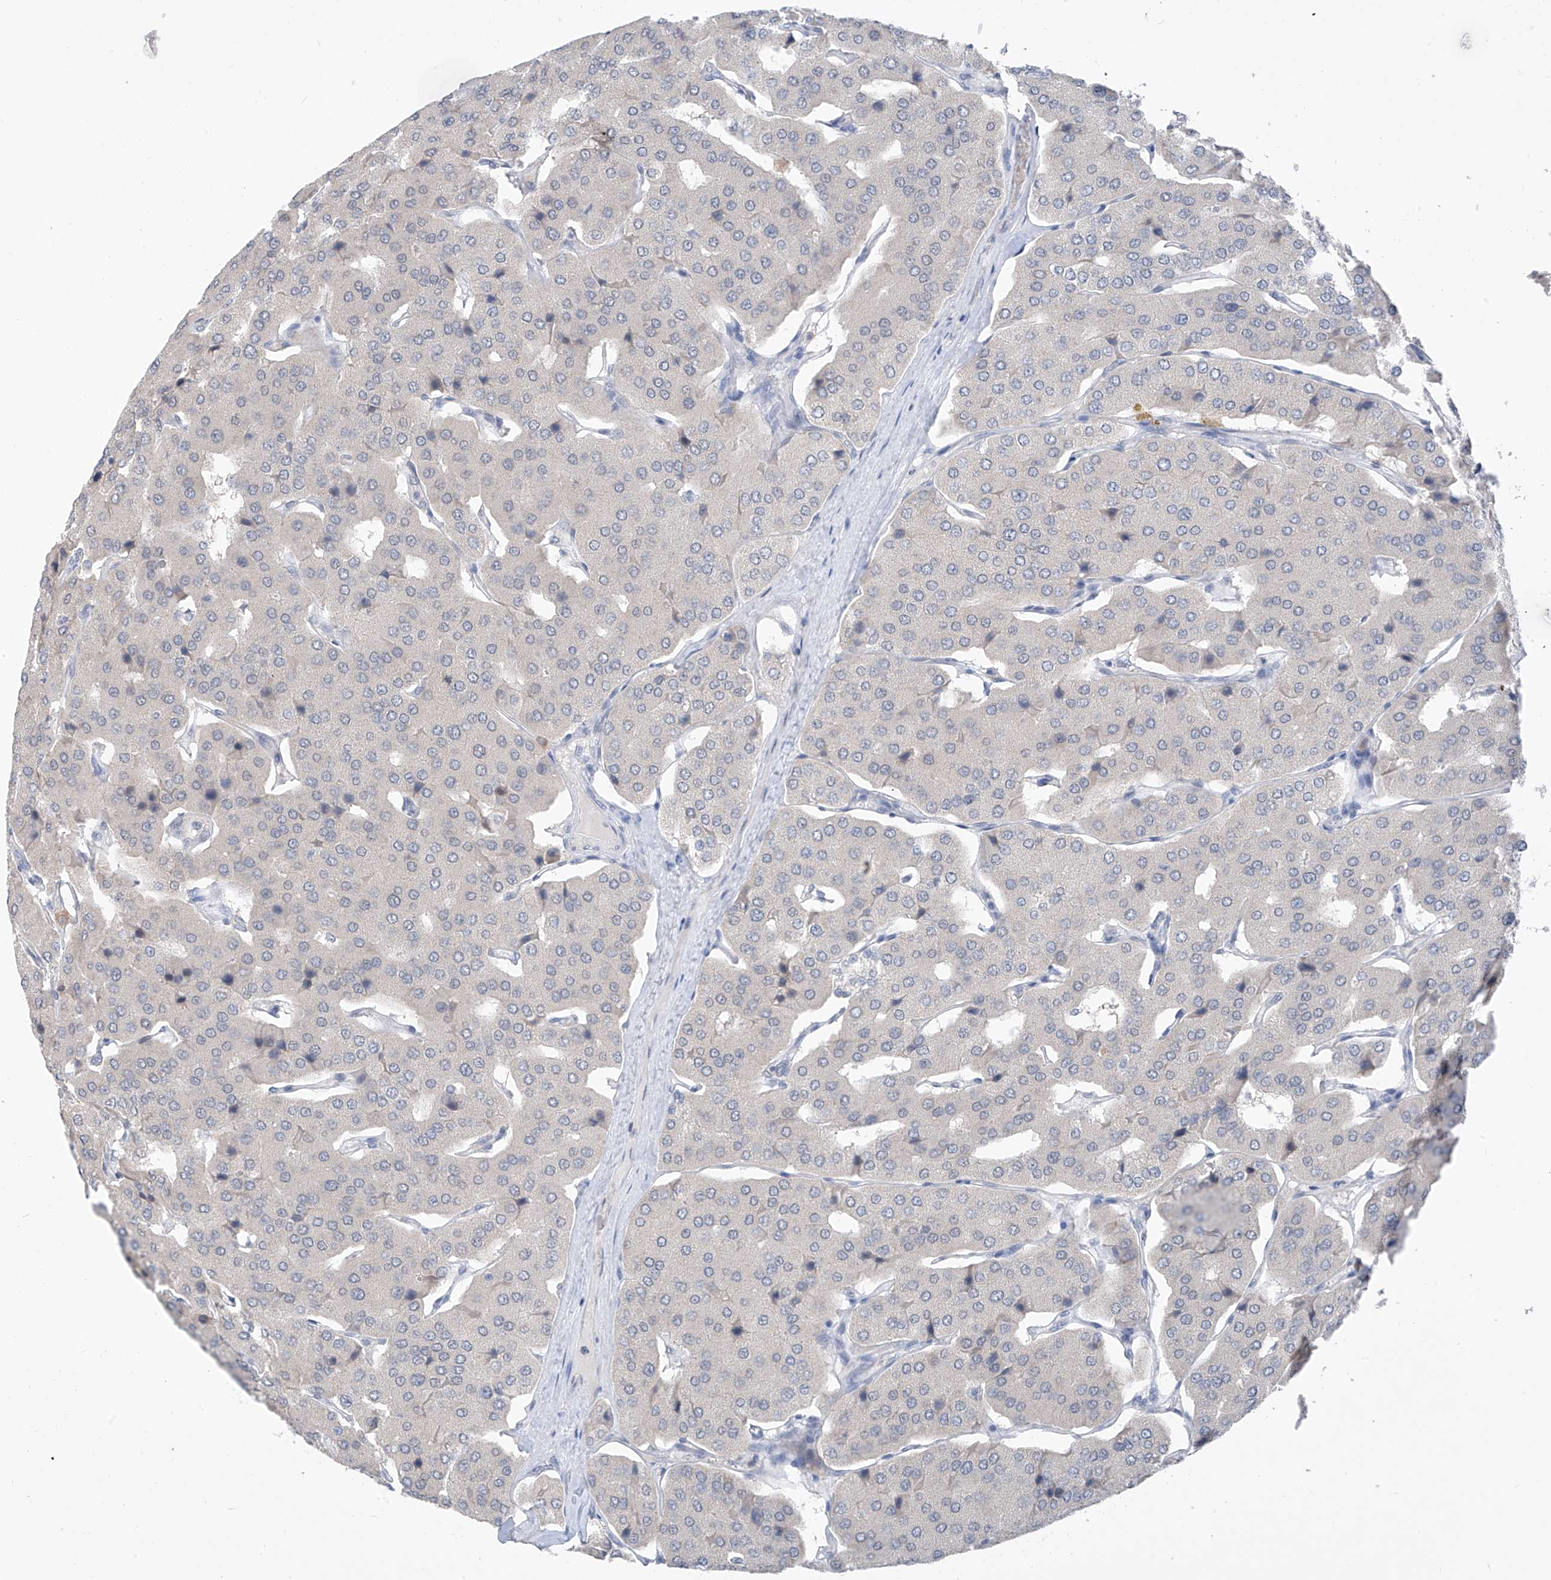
{"staining": {"intensity": "negative", "quantity": "none", "location": "none"}, "tissue": "parathyroid gland", "cell_type": "Glandular cells", "image_type": "normal", "snomed": [{"axis": "morphology", "description": "Normal tissue, NOS"}, {"axis": "morphology", "description": "Adenoma, NOS"}, {"axis": "topography", "description": "Parathyroid gland"}], "caption": "DAB (3,3'-diaminobenzidine) immunohistochemical staining of unremarkable human parathyroid gland reveals no significant staining in glandular cells. Brightfield microscopy of immunohistochemistry (IHC) stained with DAB (brown) and hematoxylin (blue), captured at high magnification.", "gene": "CYP4V2", "patient": {"sex": "female", "age": 86}}